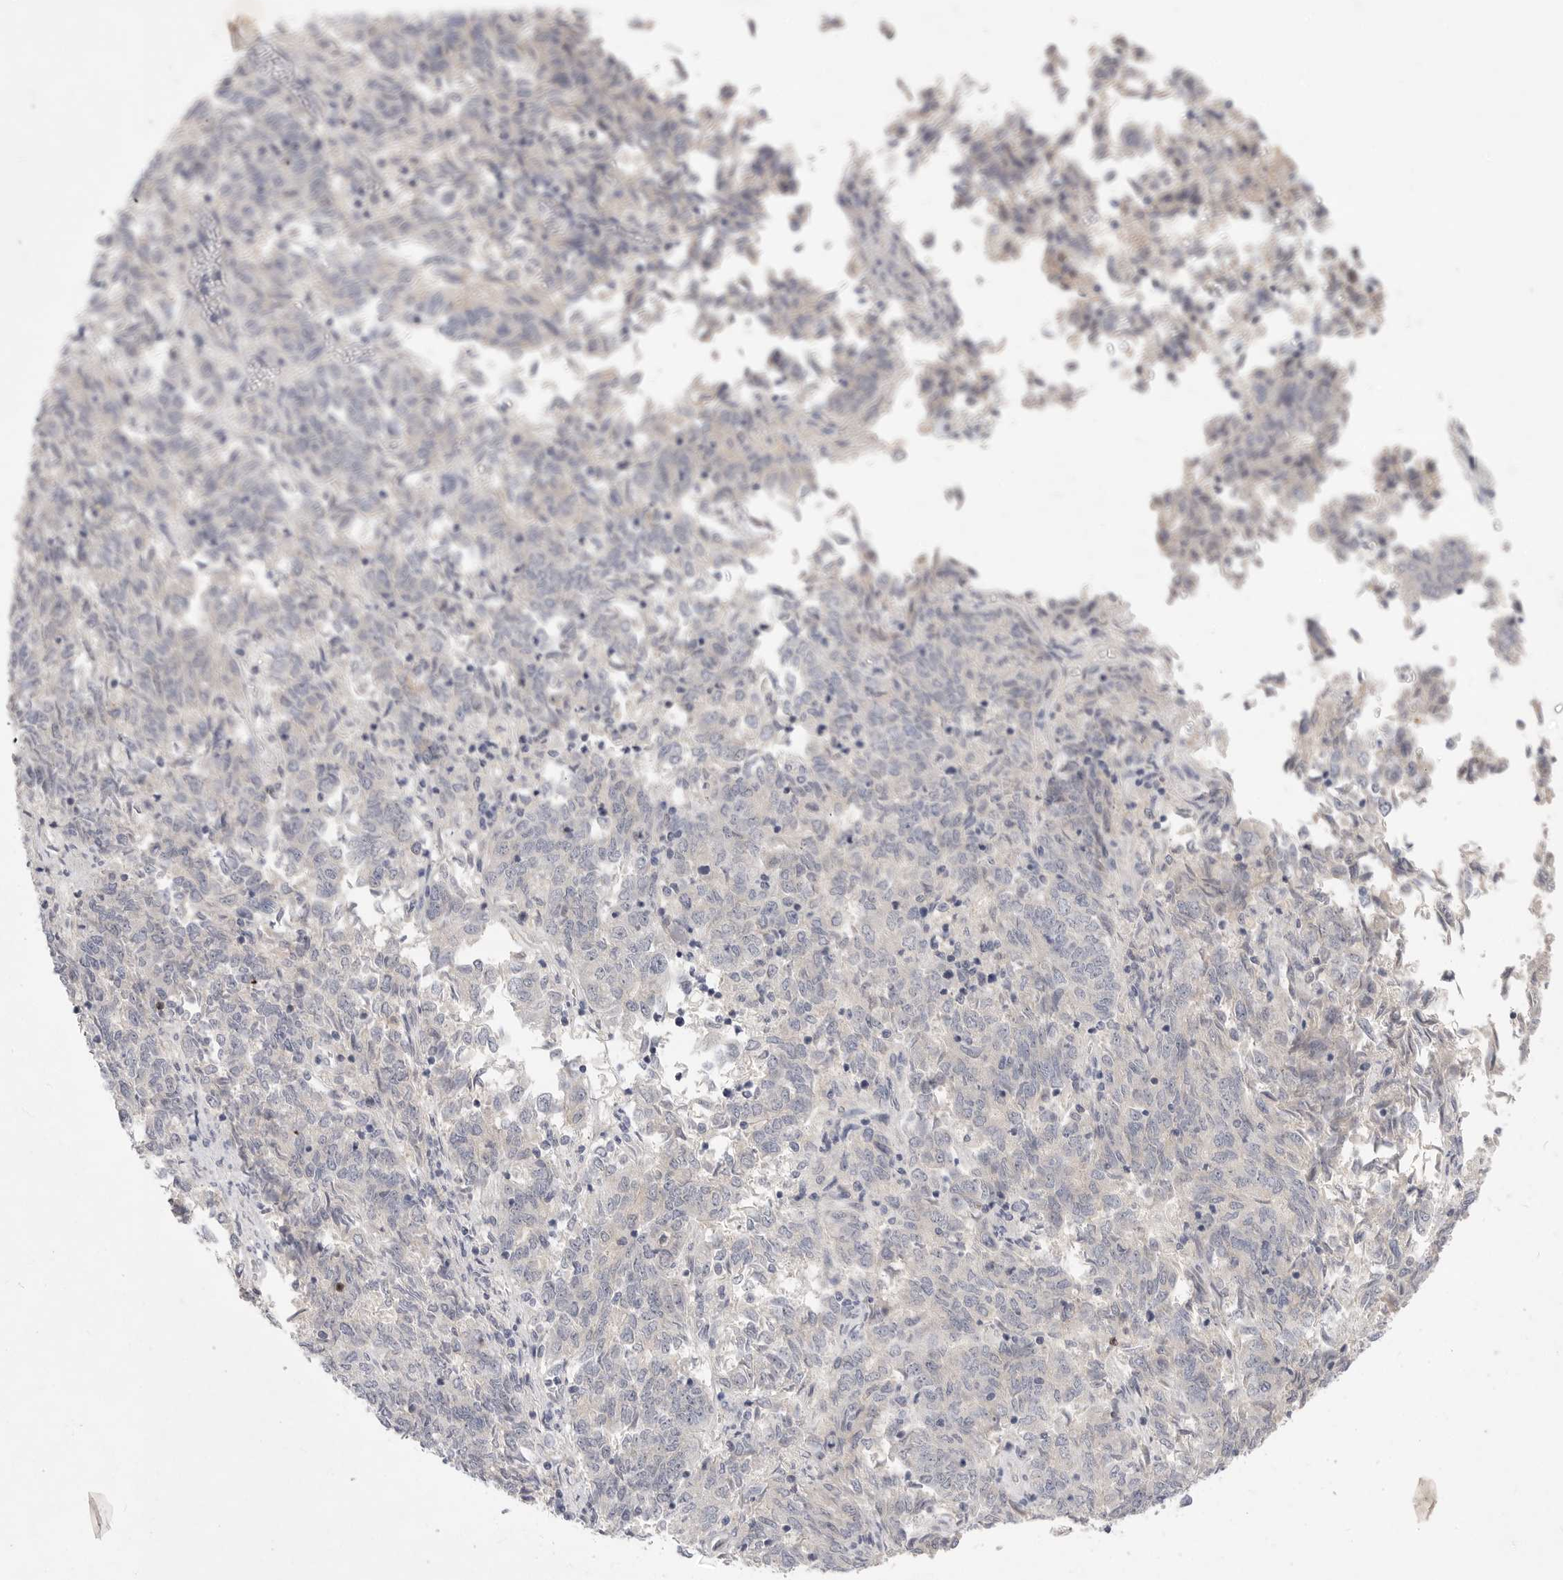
{"staining": {"intensity": "negative", "quantity": "none", "location": "none"}, "tissue": "endometrial cancer", "cell_type": "Tumor cells", "image_type": "cancer", "snomed": [{"axis": "morphology", "description": "Adenocarcinoma, NOS"}, {"axis": "topography", "description": "Endometrium"}], "caption": "Endometrial cancer (adenocarcinoma) stained for a protein using immunohistochemistry demonstrates no expression tumor cells.", "gene": "ITGAD", "patient": {"sex": "female", "age": 80}}